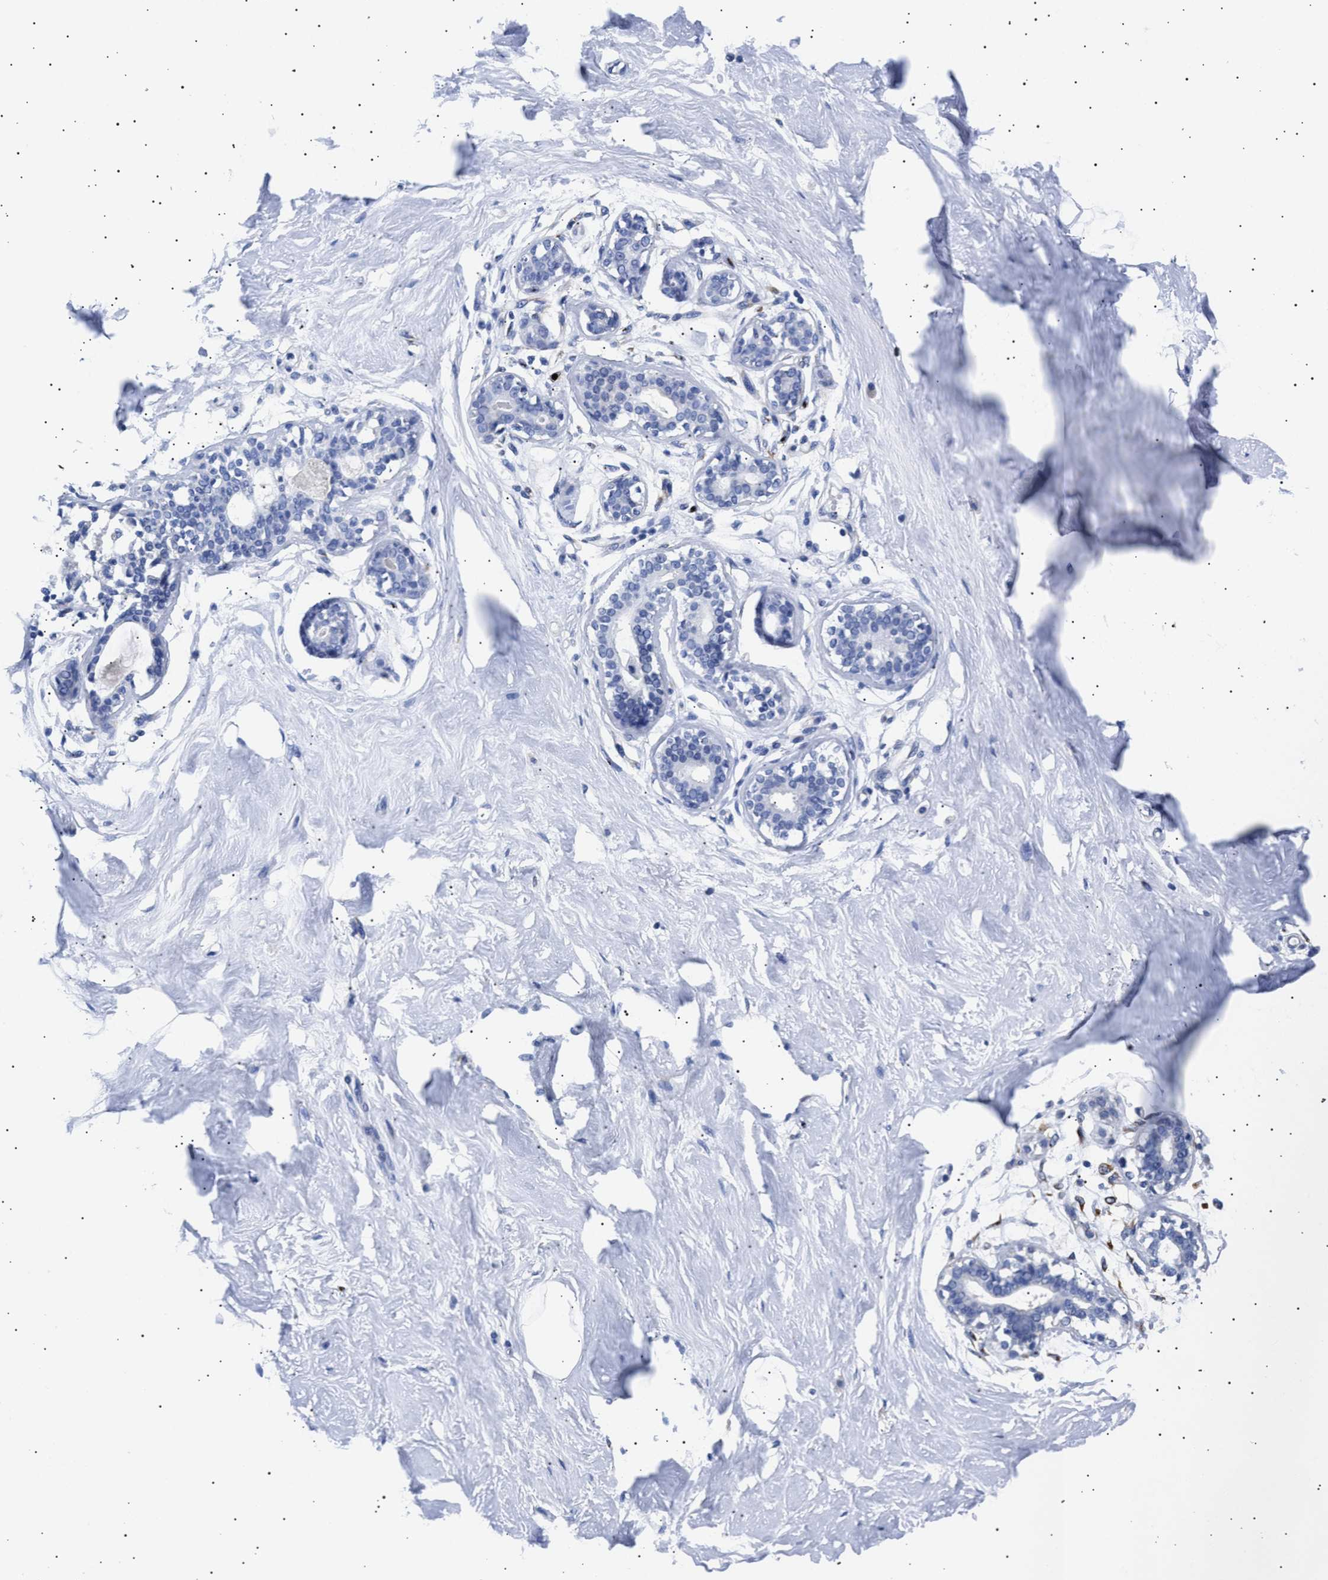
{"staining": {"intensity": "negative", "quantity": "none", "location": "none"}, "tissue": "breast", "cell_type": "Adipocytes", "image_type": "normal", "snomed": [{"axis": "morphology", "description": "Normal tissue, NOS"}, {"axis": "topography", "description": "Breast"}], "caption": "This is an immunohistochemistry photomicrograph of benign breast. There is no staining in adipocytes.", "gene": "HEMGN", "patient": {"sex": "female", "age": 23}}